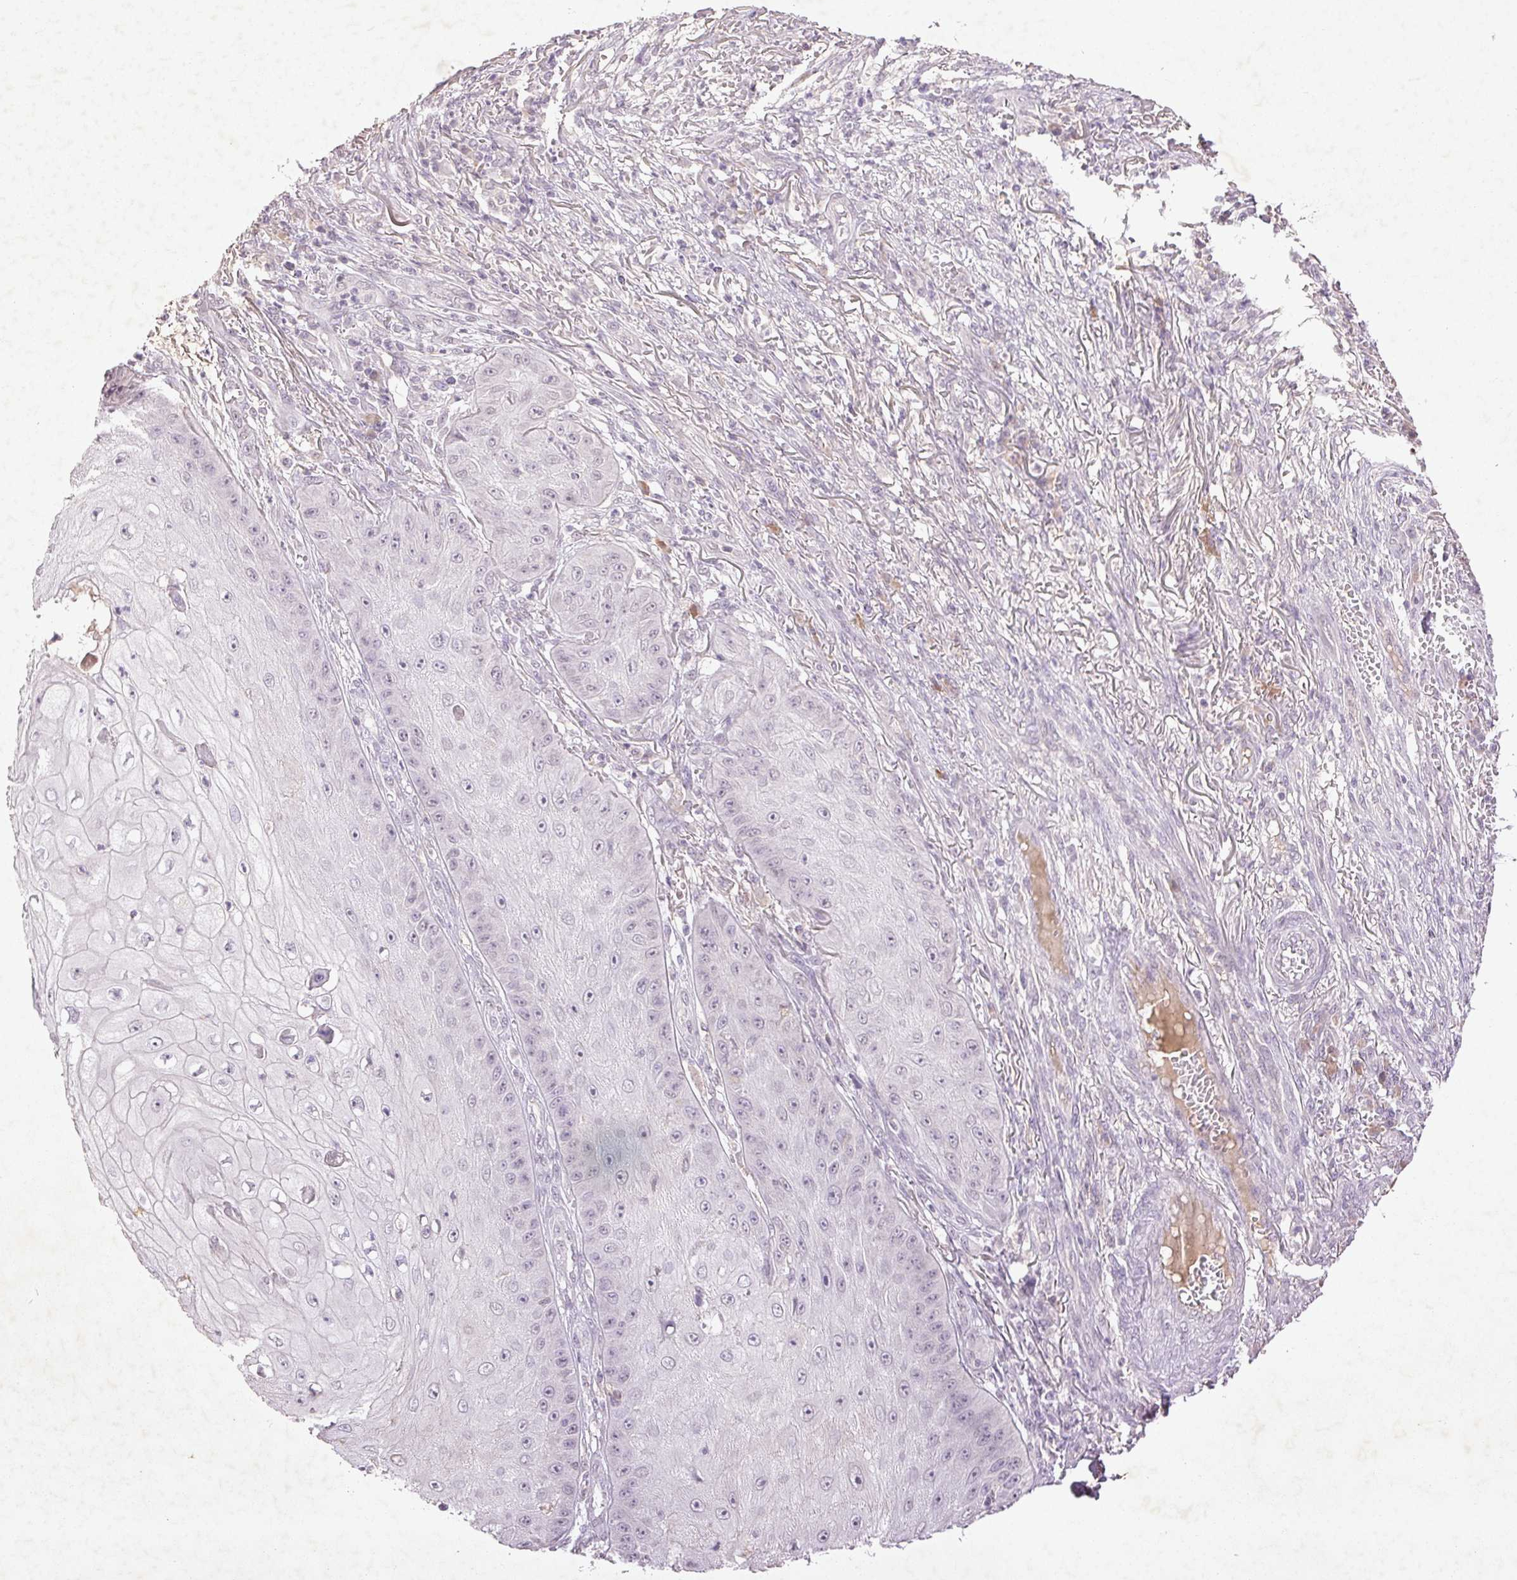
{"staining": {"intensity": "negative", "quantity": "none", "location": "none"}, "tissue": "skin cancer", "cell_type": "Tumor cells", "image_type": "cancer", "snomed": [{"axis": "morphology", "description": "Squamous cell carcinoma, NOS"}, {"axis": "topography", "description": "Skin"}], "caption": "High power microscopy micrograph of an immunohistochemistry micrograph of skin squamous cell carcinoma, revealing no significant staining in tumor cells. The staining is performed using DAB (3,3'-diaminobenzidine) brown chromogen with nuclei counter-stained in using hematoxylin.", "gene": "FAM168B", "patient": {"sex": "male", "age": 70}}